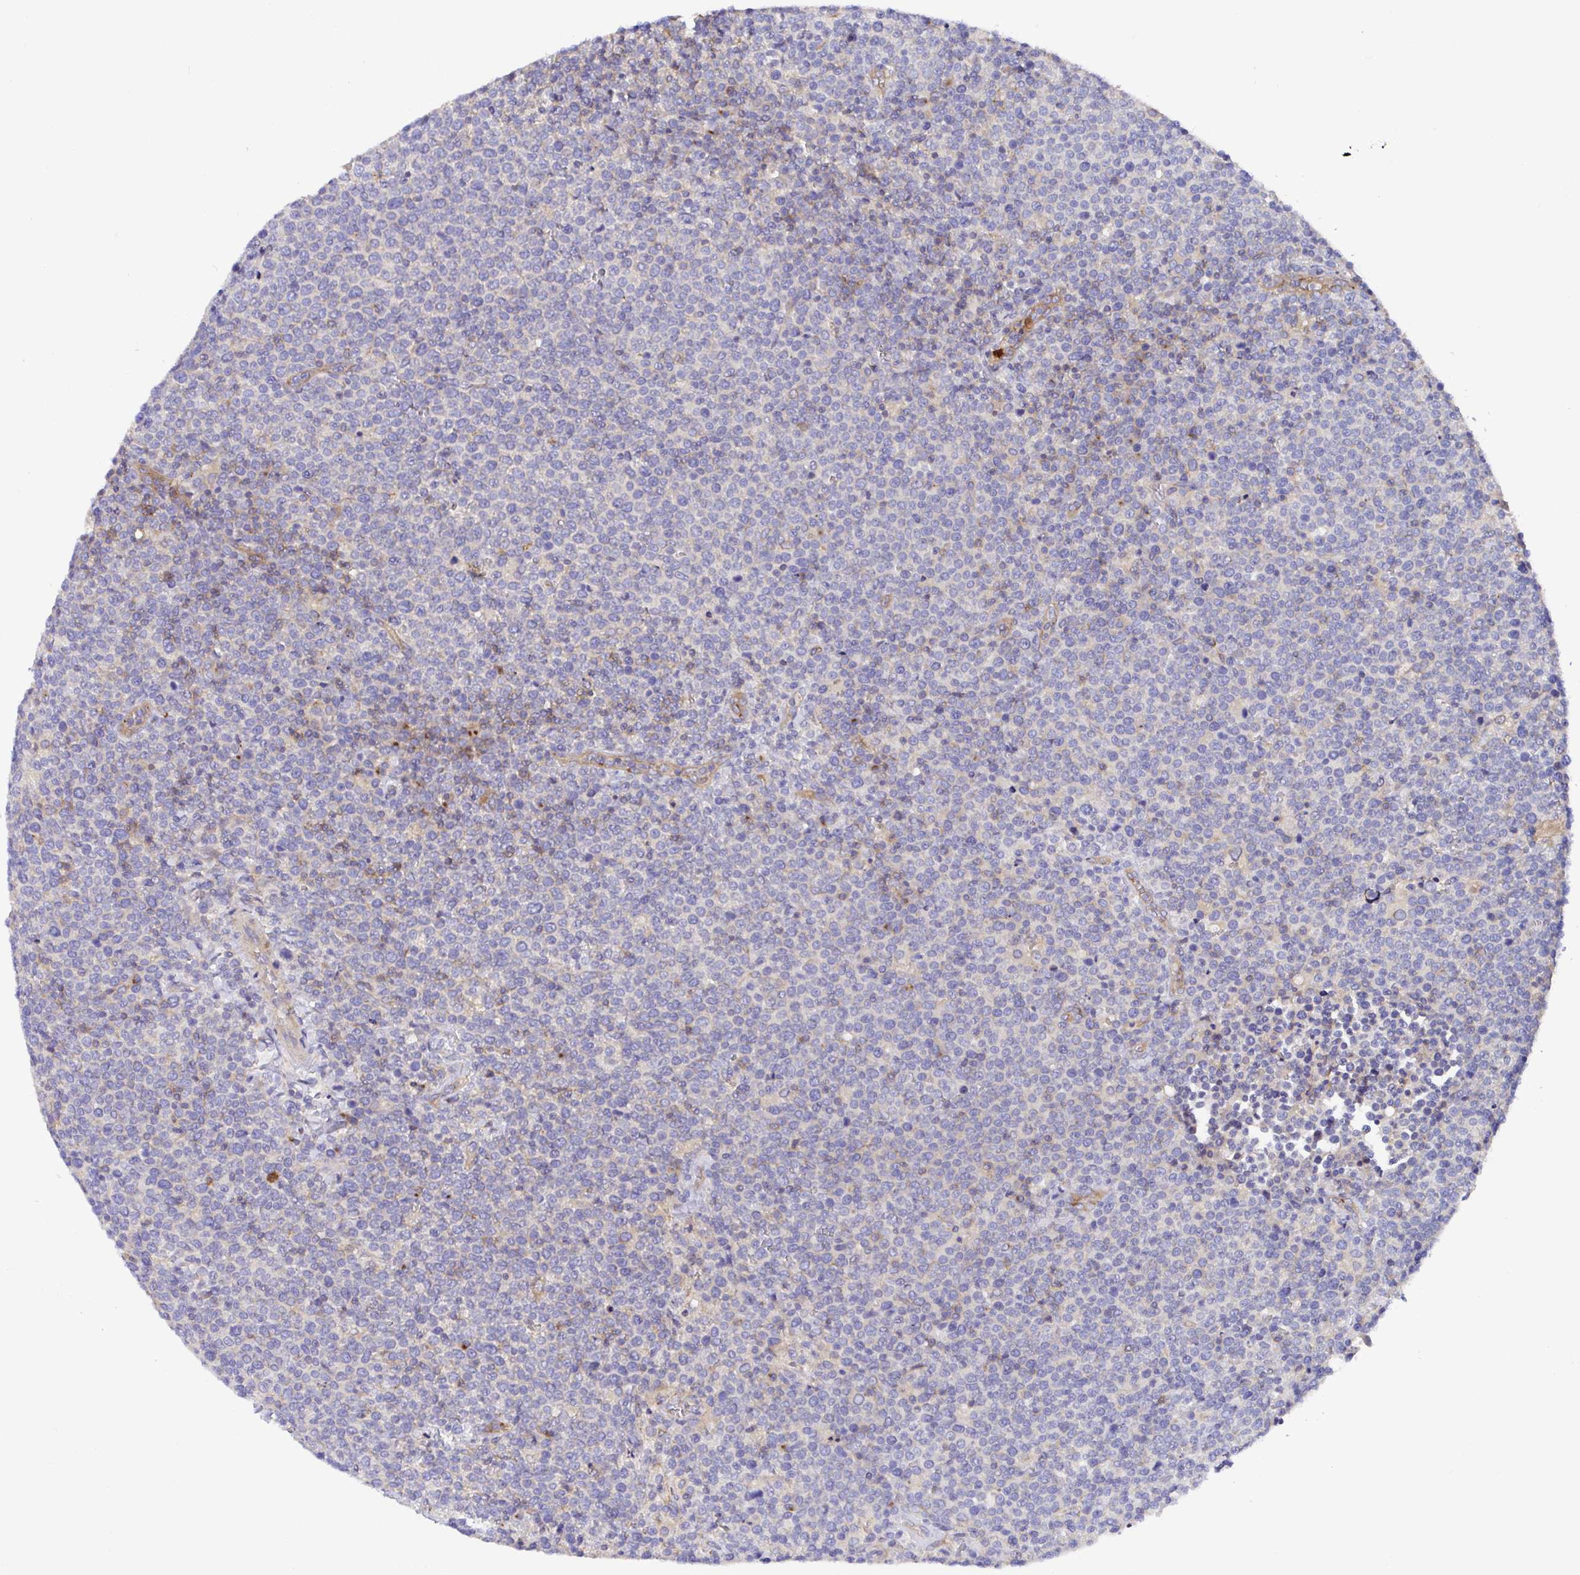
{"staining": {"intensity": "negative", "quantity": "none", "location": "none"}, "tissue": "lymphoma", "cell_type": "Tumor cells", "image_type": "cancer", "snomed": [{"axis": "morphology", "description": "Malignant lymphoma, non-Hodgkin's type, High grade"}, {"axis": "topography", "description": "Lymph node"}], "caption": "A high-resolution image shows immunohistochemistry (IHC) staining of lymphoma, which demonstrates no significant staining in tumor cells.", "gene": "GOLGA1", "patient": {"sex": "male", "age": 61}}